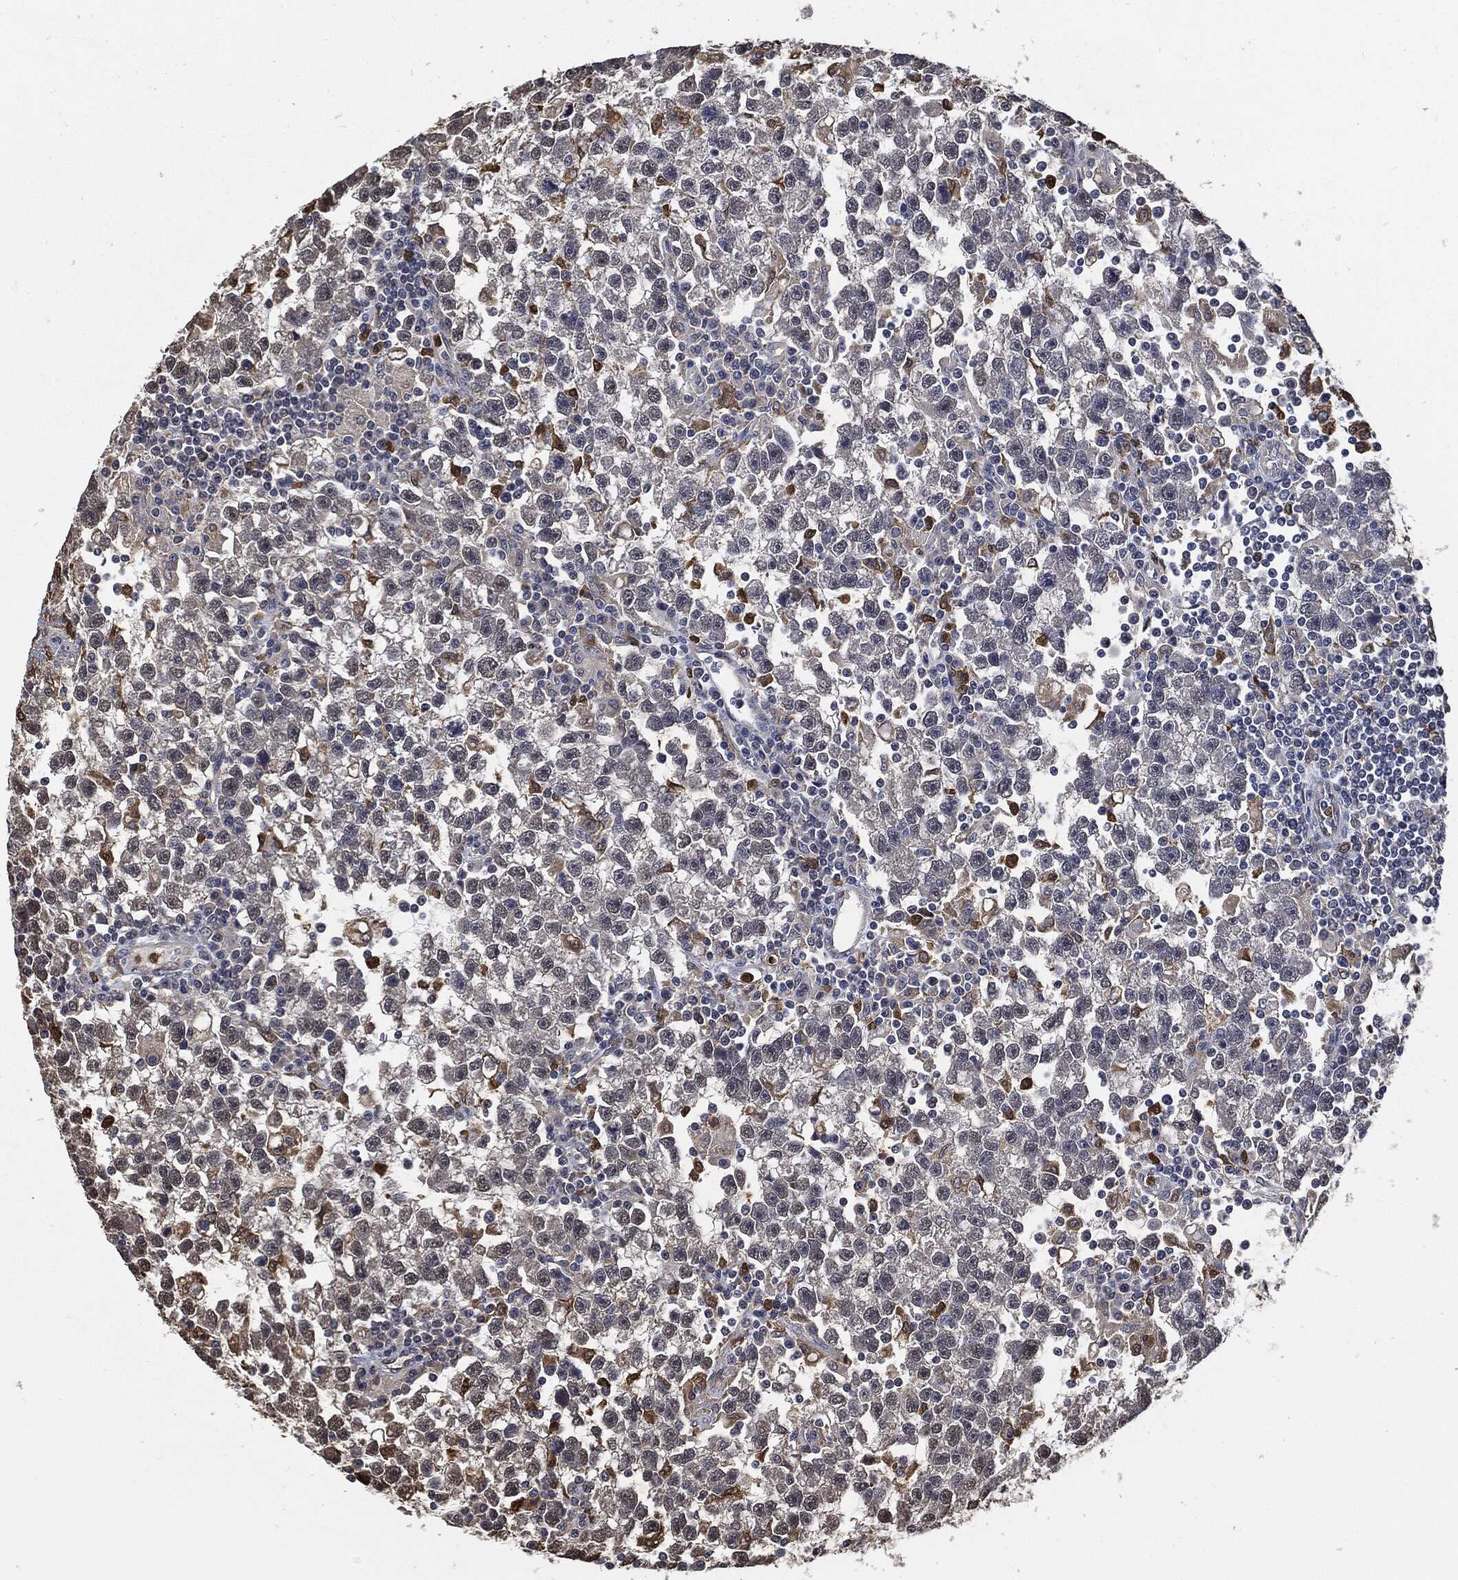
{"staining": {"intensity": "weak", "quantity": "<25%", "location": "cytoplasmic/membranous"}, "tissue": "testis cancer", "cell_type": "Tumor cells", "image_type": "cancer", "snomed": [{"axis": "morphology", "description": "Seminoma, NOS"}, {"axis": "topography", "description": "Testis"}], "caption": "Seminoma (testis) was stained to show a protein in brown. There is no significant expression in tumor cells. (Brightfield microscopy of DAB (3,3'-diaminobenzidine) immunohistochemistry (IHC) at high magnification).", "gene": "S100A9", "patient": {"sex": "male", "age": 47}}